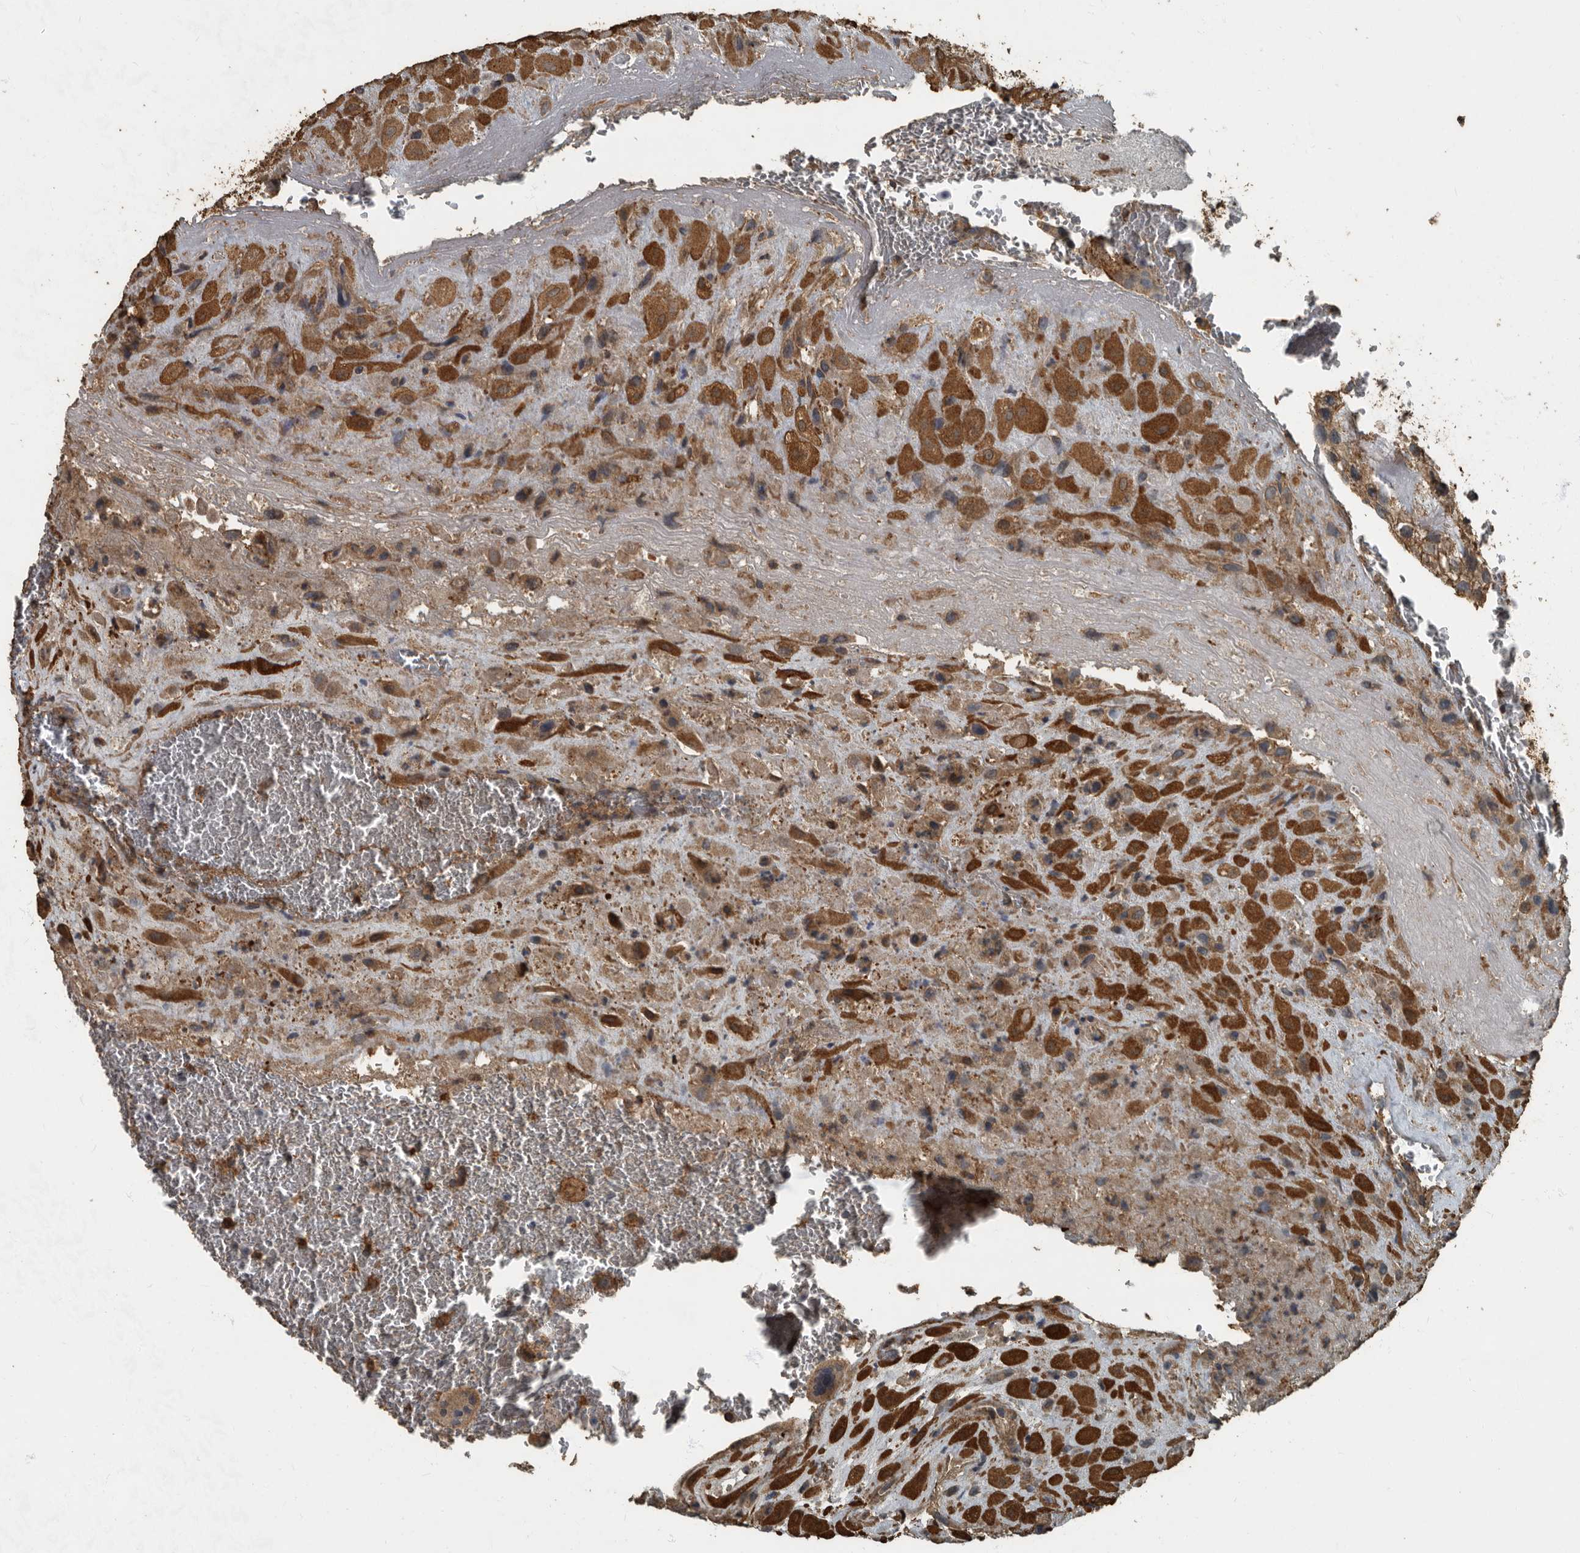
{"staining": {"intensity": "strong", "quantity": ">75%", "location": "cytoplasmic/membranous"}, "tissue": "placenta", "cell_type": "Decidual cells", "image_type": "normal", "snomed": [{"axis": "morphology", "description": "Normal tissue, NOS"}, {"axis": "topography", "description": "Placenta"}], "caption": "Protein expression analysis of benign placenta exhibits strong cytoplasmic/membranous staining in approximately >75% of decidual cells. Ihc stains the protein of interest in brown and the nuclei are stained blue.", "gene": "IL15RA", "patient": {"sex": "female", "age": 35}}